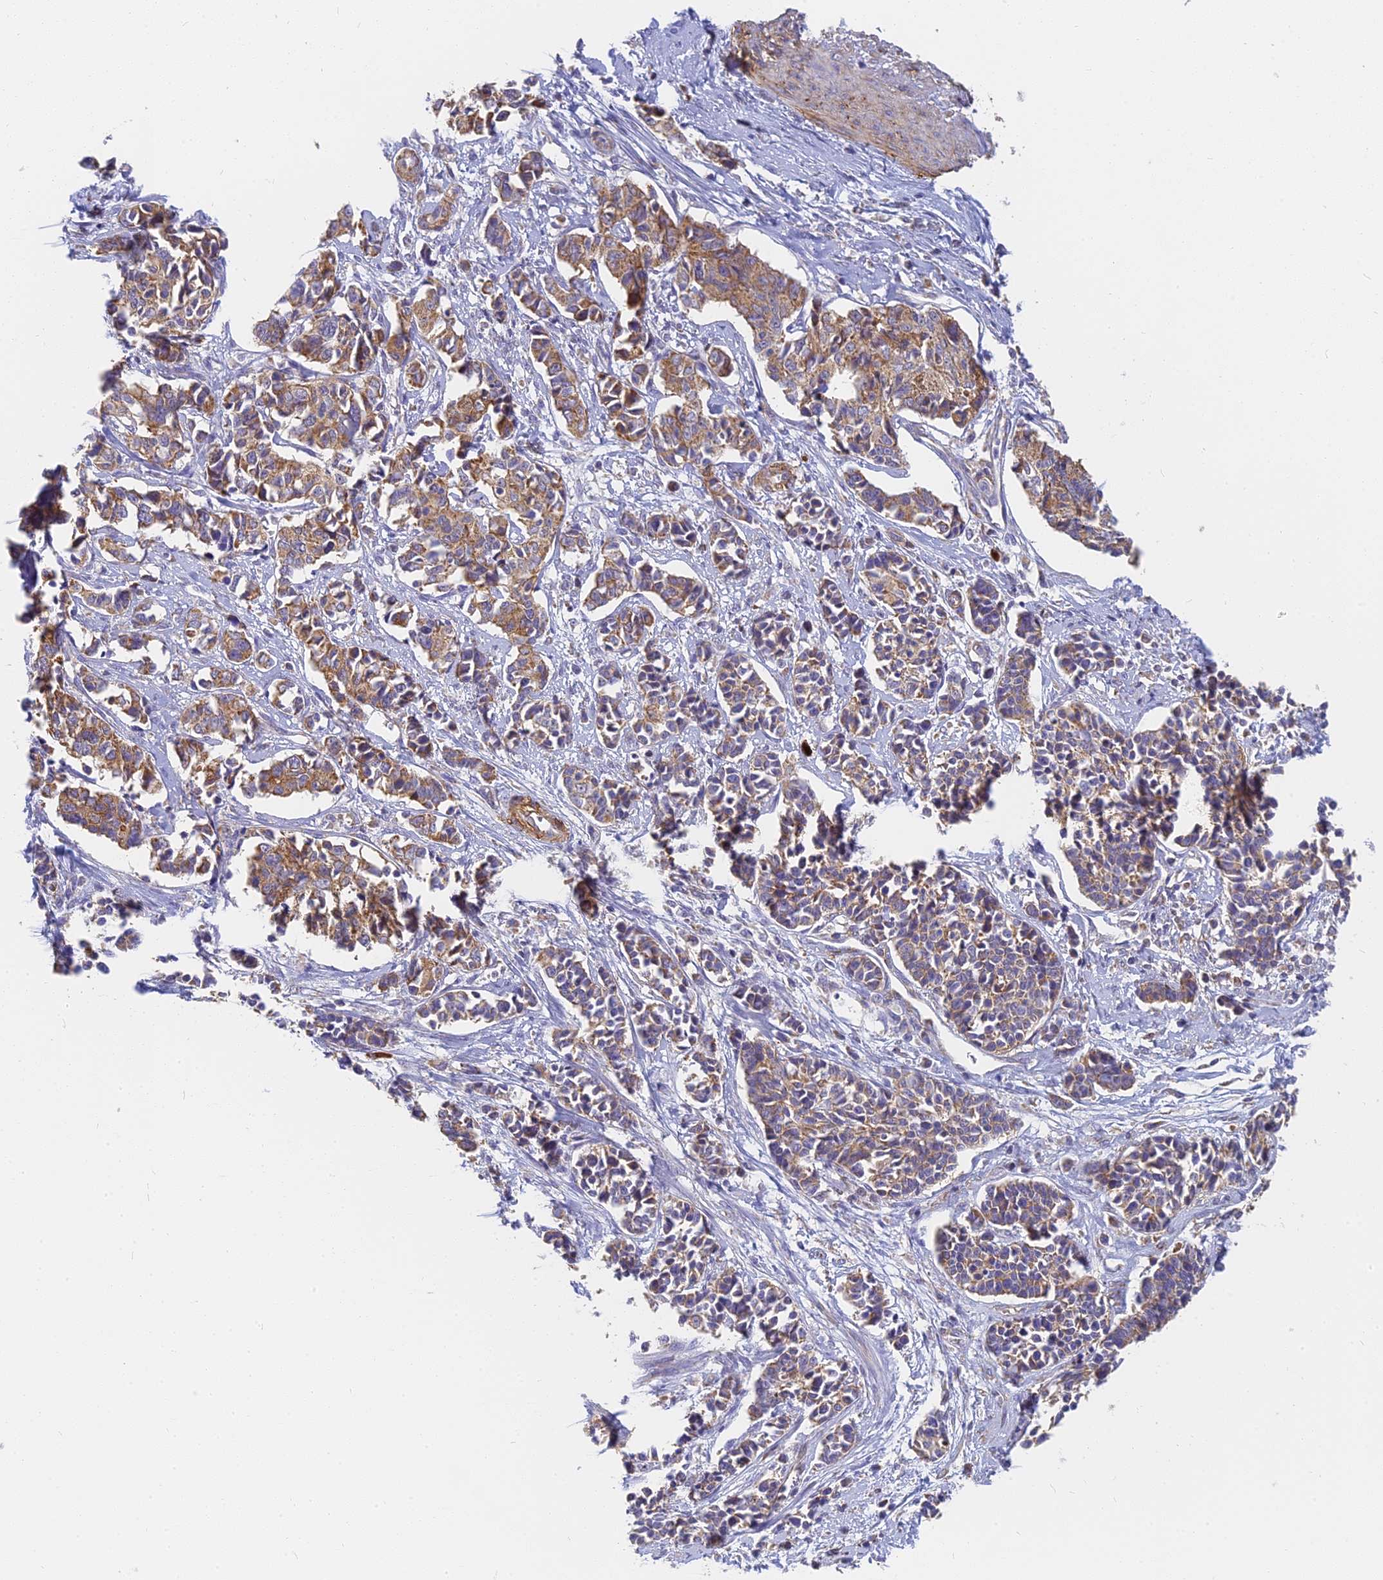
{"staining": {"intensity": "moderate", "quantity": ">75%", "location": "cytoplasmic/membranous"}, "tissue": "cervical cancer", "cell_type": "Tumor cells", "image_type": "cancer", "snomed": [{"axis": "morphology", "description": "Normal tissue, NOS"}, {"axis": "morphology", "description": "Squamous cell carcinoma, NOS"}, {"axis": "topography", "description": "Cervix"}], "caption": "Squamous cell carcinoma (cervical) stained with DAB immunohistochemistry (IHC) shows medium levels of moderate cytoplasmic/membranous staining in about >75% of tumor cells.", "gene": "MRPL15", "patient": {"sex": "female", "age": 35}}